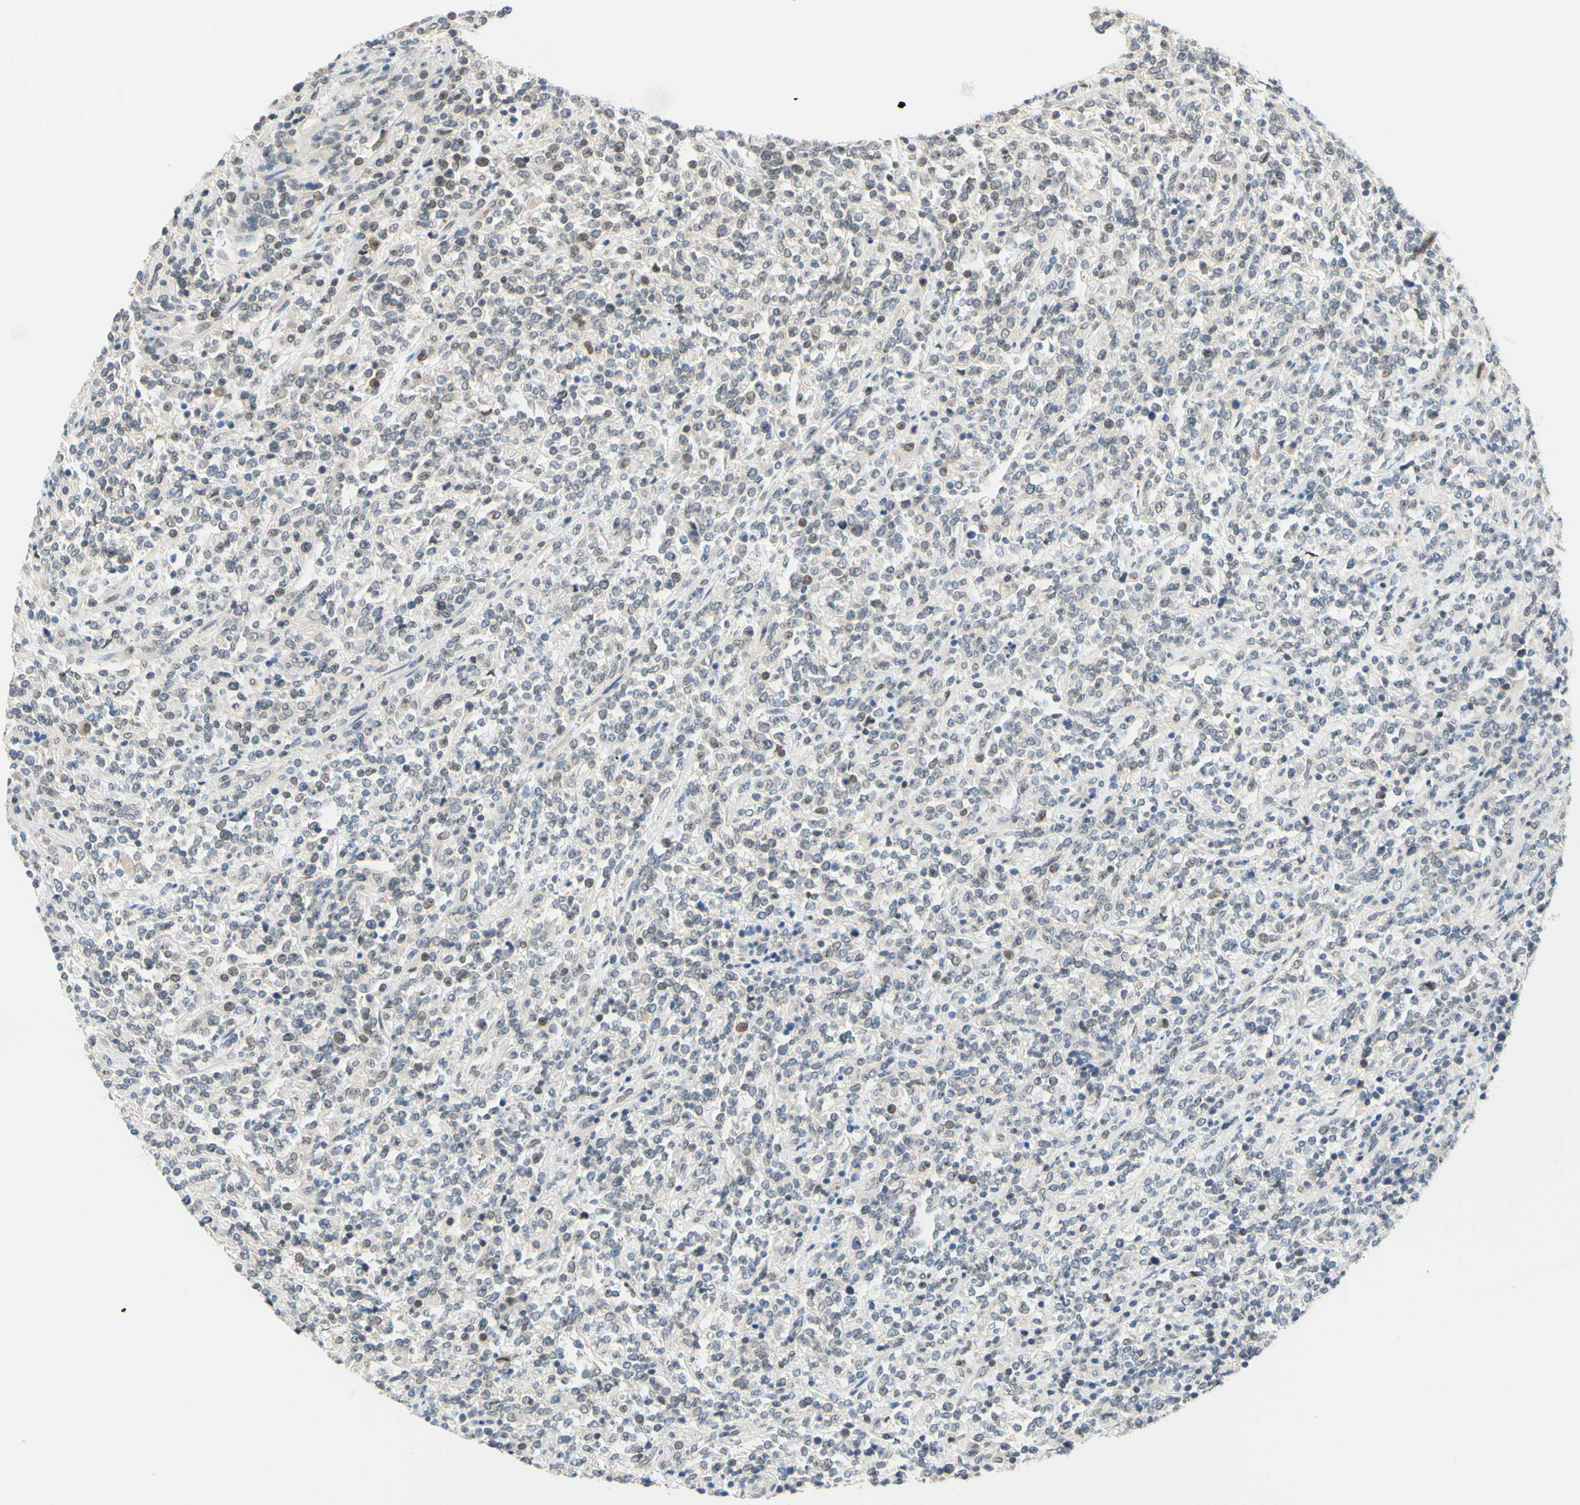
{"staining": {"intensity": "weak", "quantity": "<25%", "location": "nuclear"}, "tissue": "lymphoma", "cell_type": "Tumor cells", "image_type": "cancer", "snomed": [{"axis": "morphology", "description": "Malignant lymphoma, non-Hodgkin's type, High grade"}, {"axis": "topography", "description": "Soft tissue"}], "caption": "A photomicrograph of lymphoma stained for a protein reveals no brown staining in tumor cells.", "gene": "C2CD2L", "patient": {"sex": "male", "age": 18}}